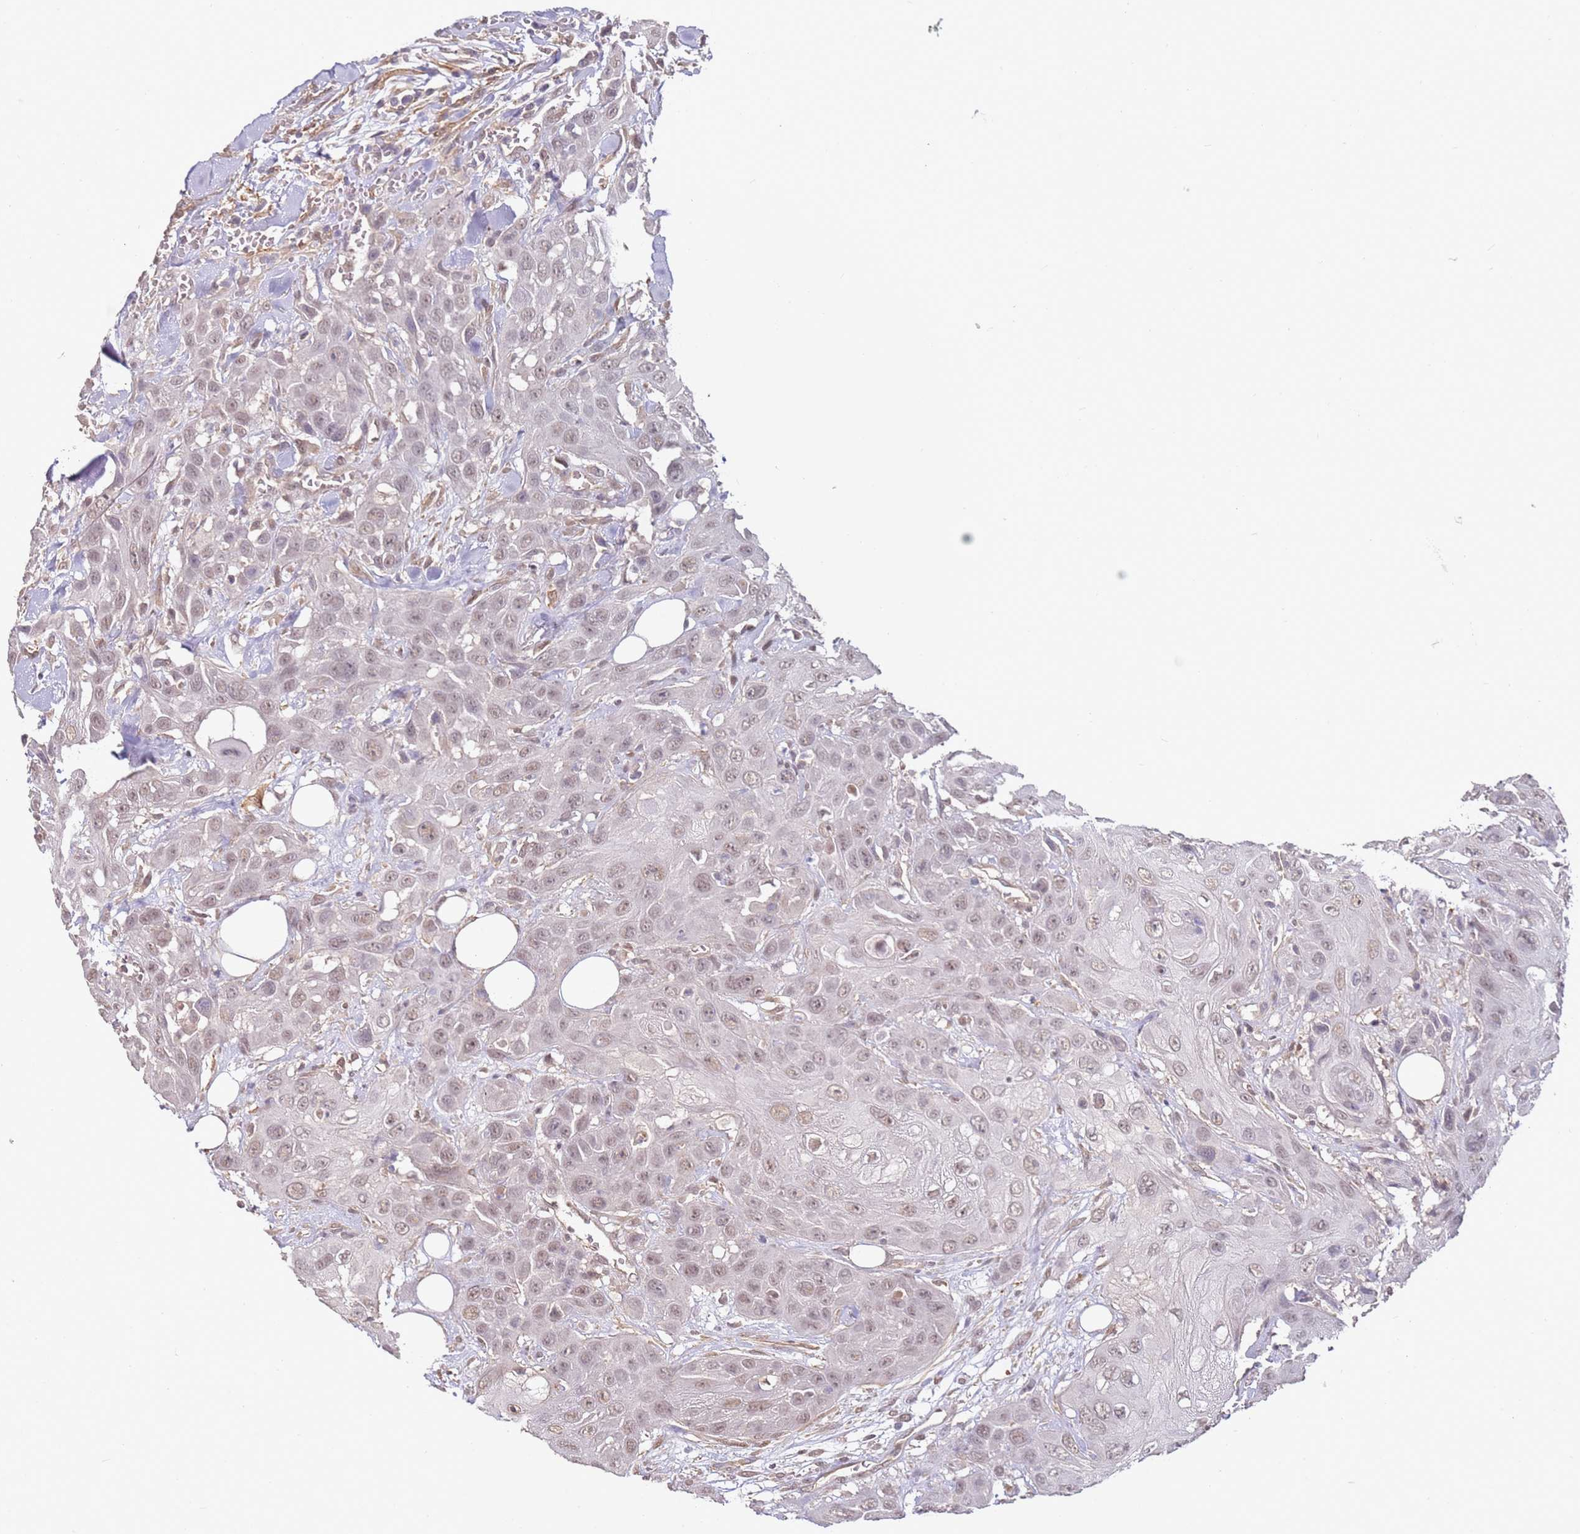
{"staining": {"intensity": "moderate", "quantity": ">75%", "location": "nuclear"}, "tissue": "head and neck cancer", "cell_type": "Tumor cells", "image_type": "cancer", "snomed": [{"axis": "morphology", "description": "Squamous cell carcinoma, NOS"}, {"axis": "topography", "description": "Head-Neck"}], "caption": "A histopathology image of human head and neck squamous cell carcinoma stained for a protein shows moderate nuclear brown staining in tumor cells.", "gene": "WDR93", "patient": {"sex": "male", "age": 81}}